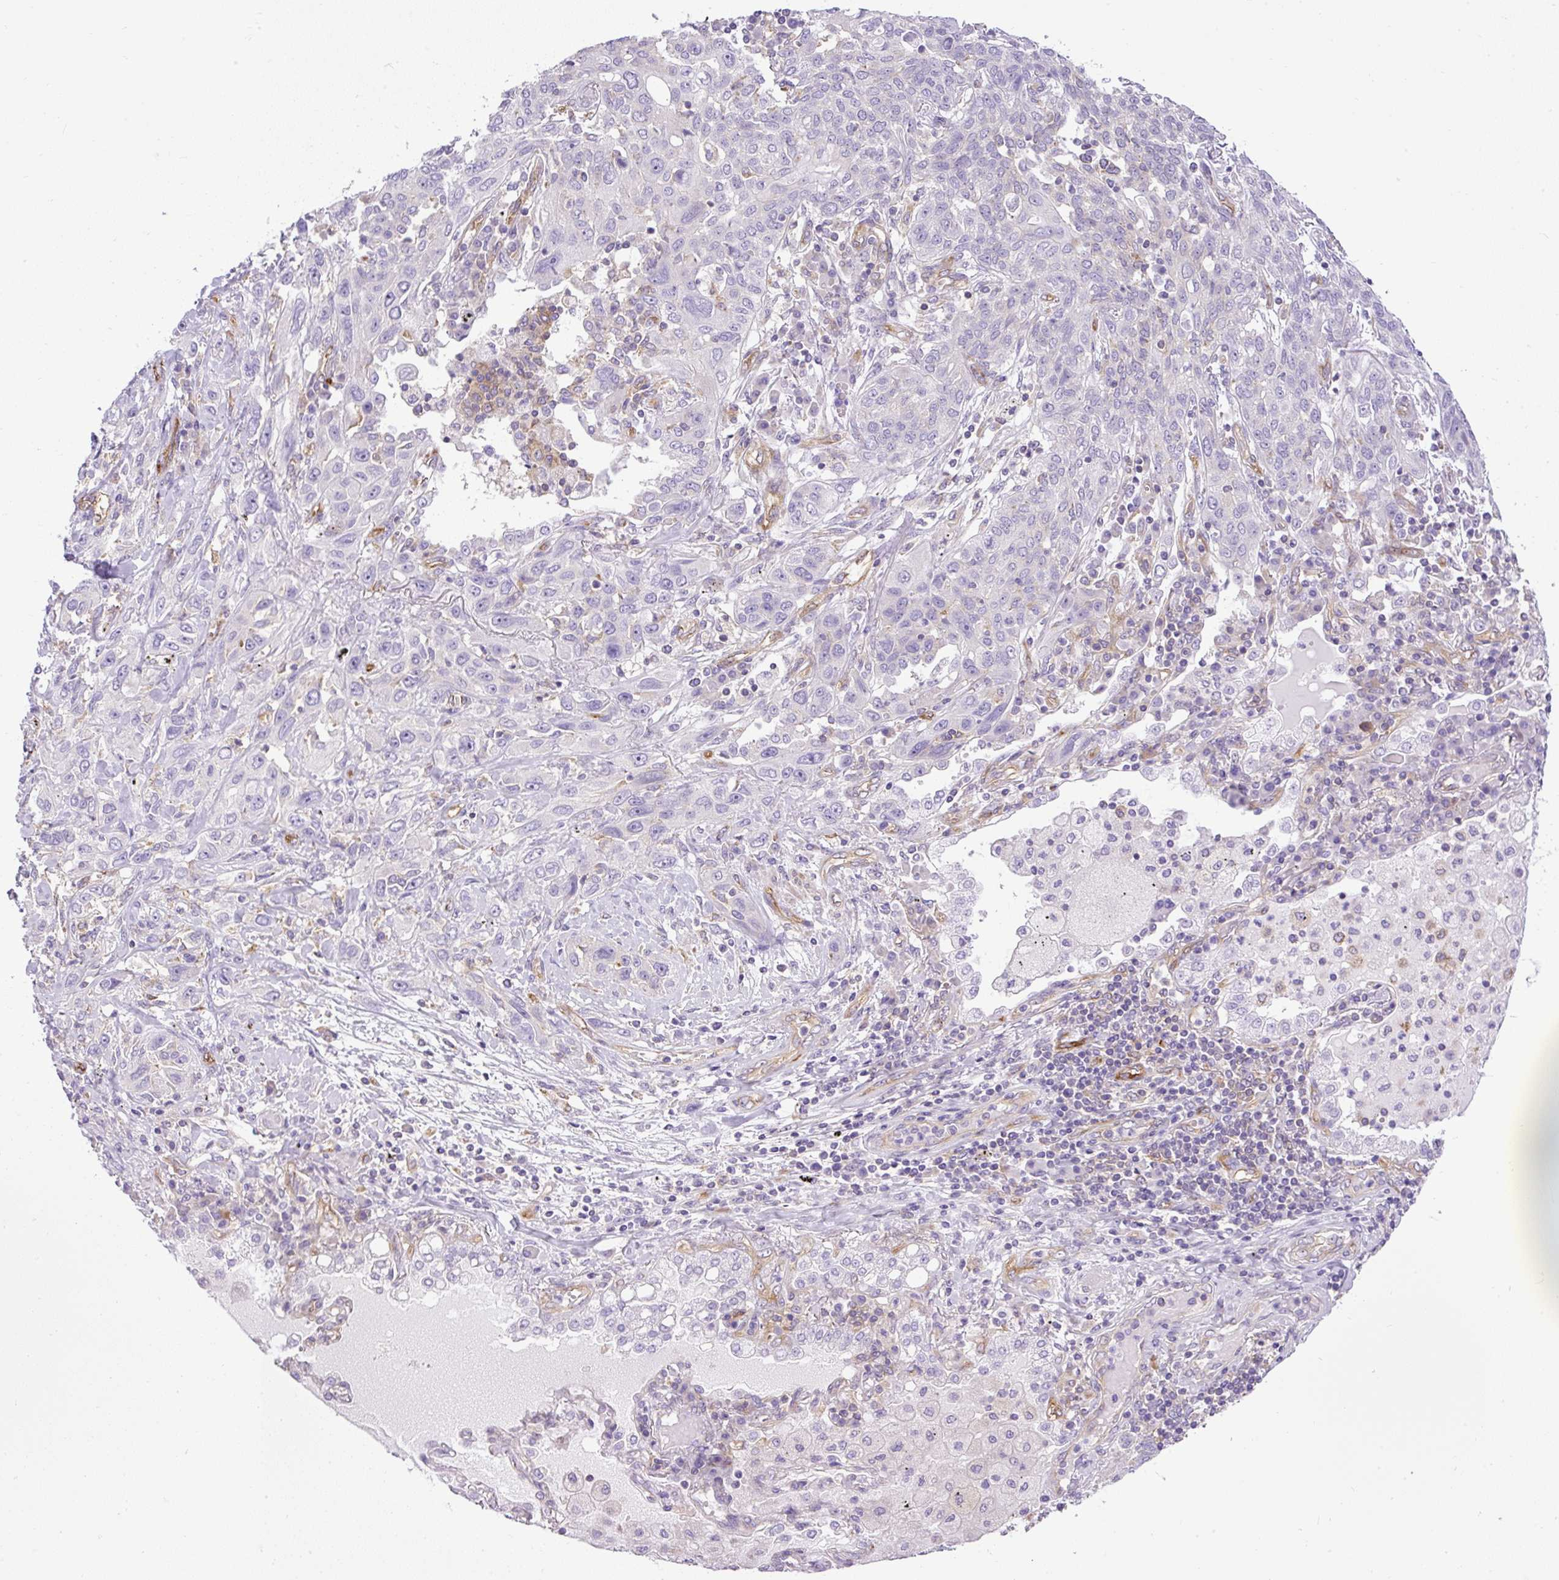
{"staining": {"intensity": "negative", "quantity": "none", "location": "none"}, "tissue": "lung cancer", "cell_type": "Tumor cells", "image_type": "cancer", "snomed": [{"axis": "morphology", "description": "Squamous cell carcinoma, NOS"}, {"axis": "topography", "description": "Lung"}], "caption": "Tumor cells are negative for brown protein staining in lung cancer.", "gene": "MAP1S", "patient": {"sex": "female", "age": 70}}